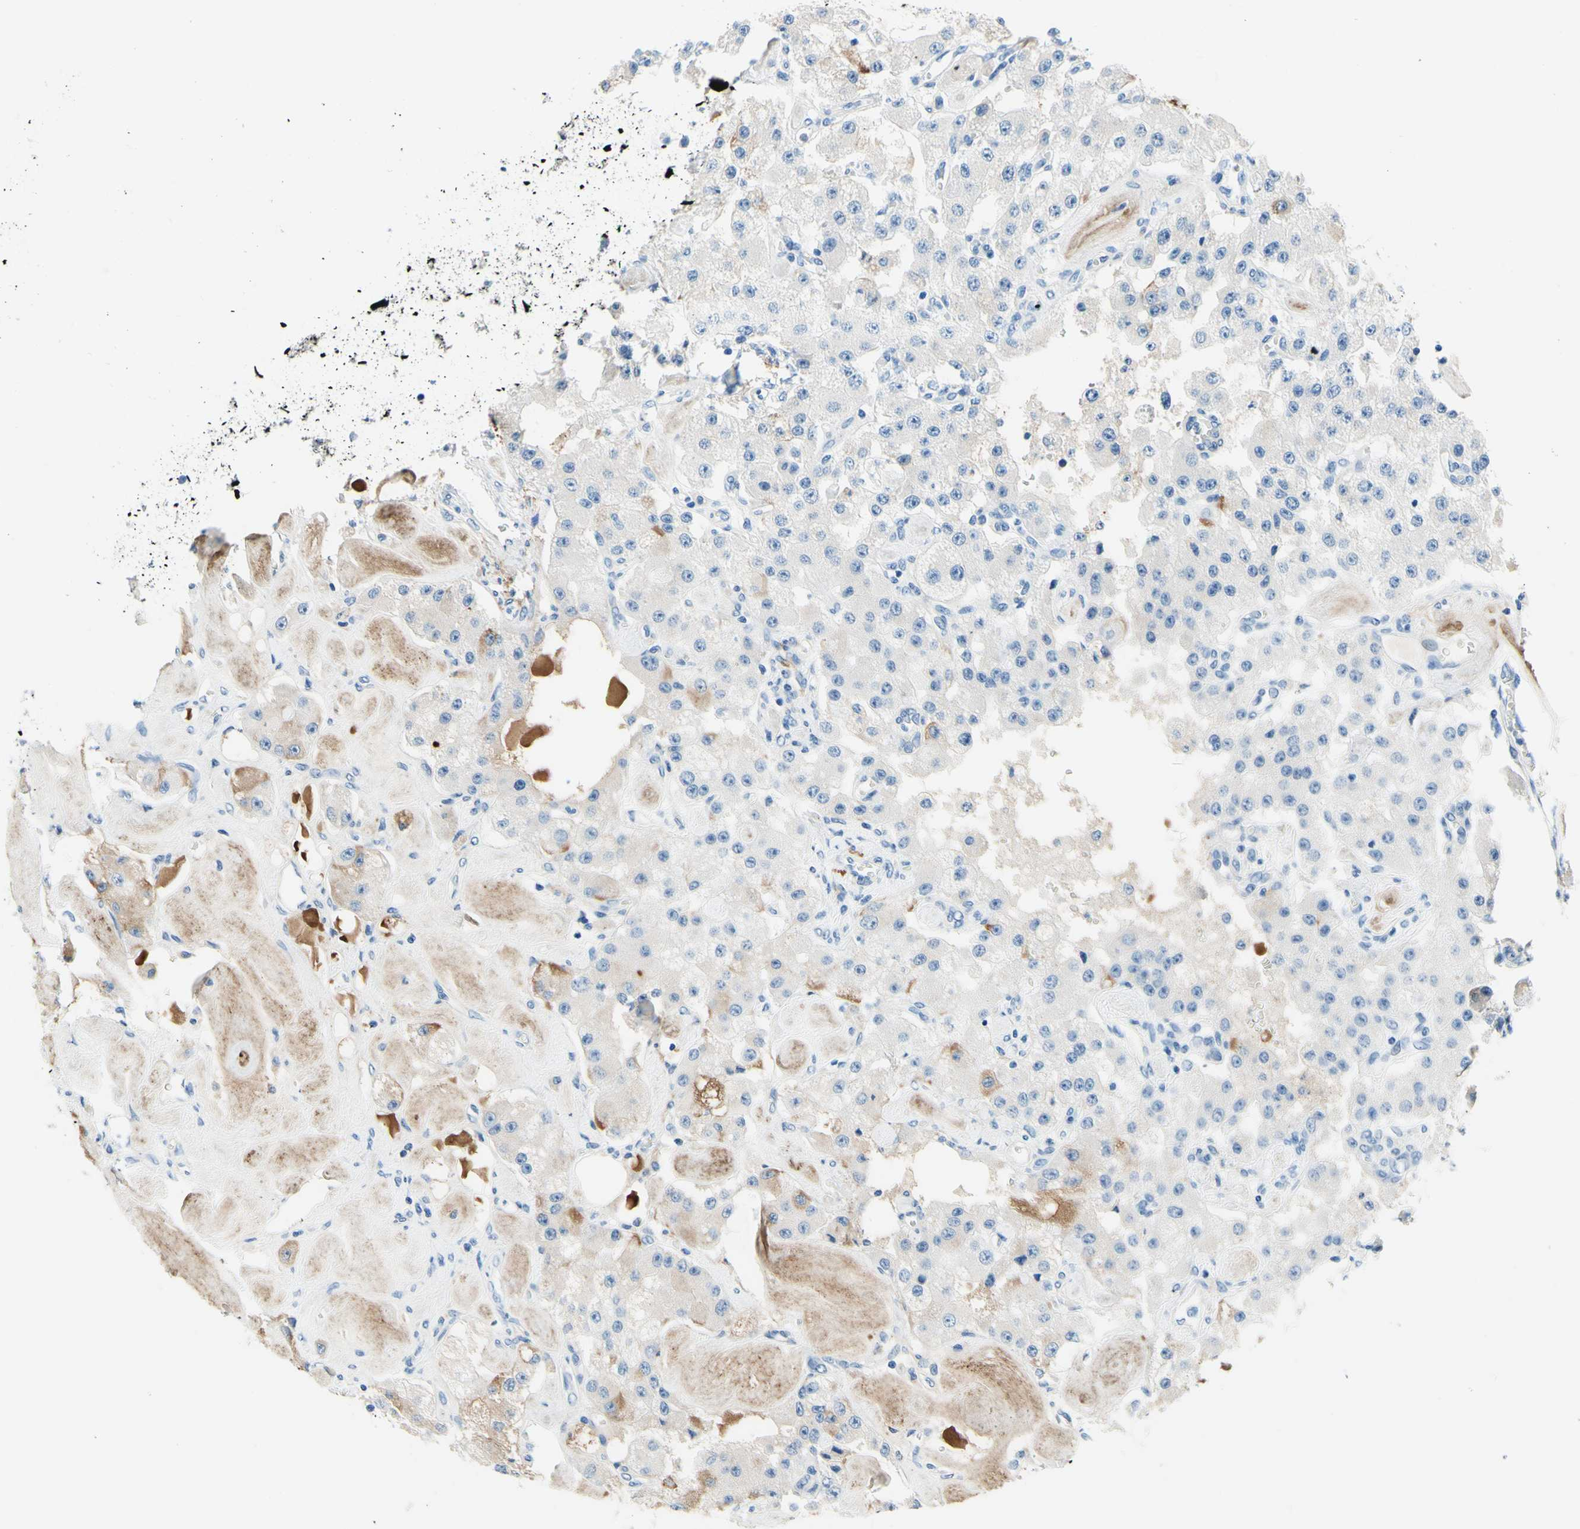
{"staining": {"intensity": "weak", "quantity": "<25%", "location": "cytoplasmic/membranous"}, "tissue": "carcinoid", "cell_type": "Tumor cells", "image_type": "cancer", "snomed": [{"axis": "morphology", "description": "Carcinoid, malignant, NOS"}, {"axis": "topography", "description": "Pancreas"}], "caption": "Tumor cells show no significant protein staining in malignant carcinoid.", "gene": "PASD1", "patient": {"sex": "male", "age": 41}}